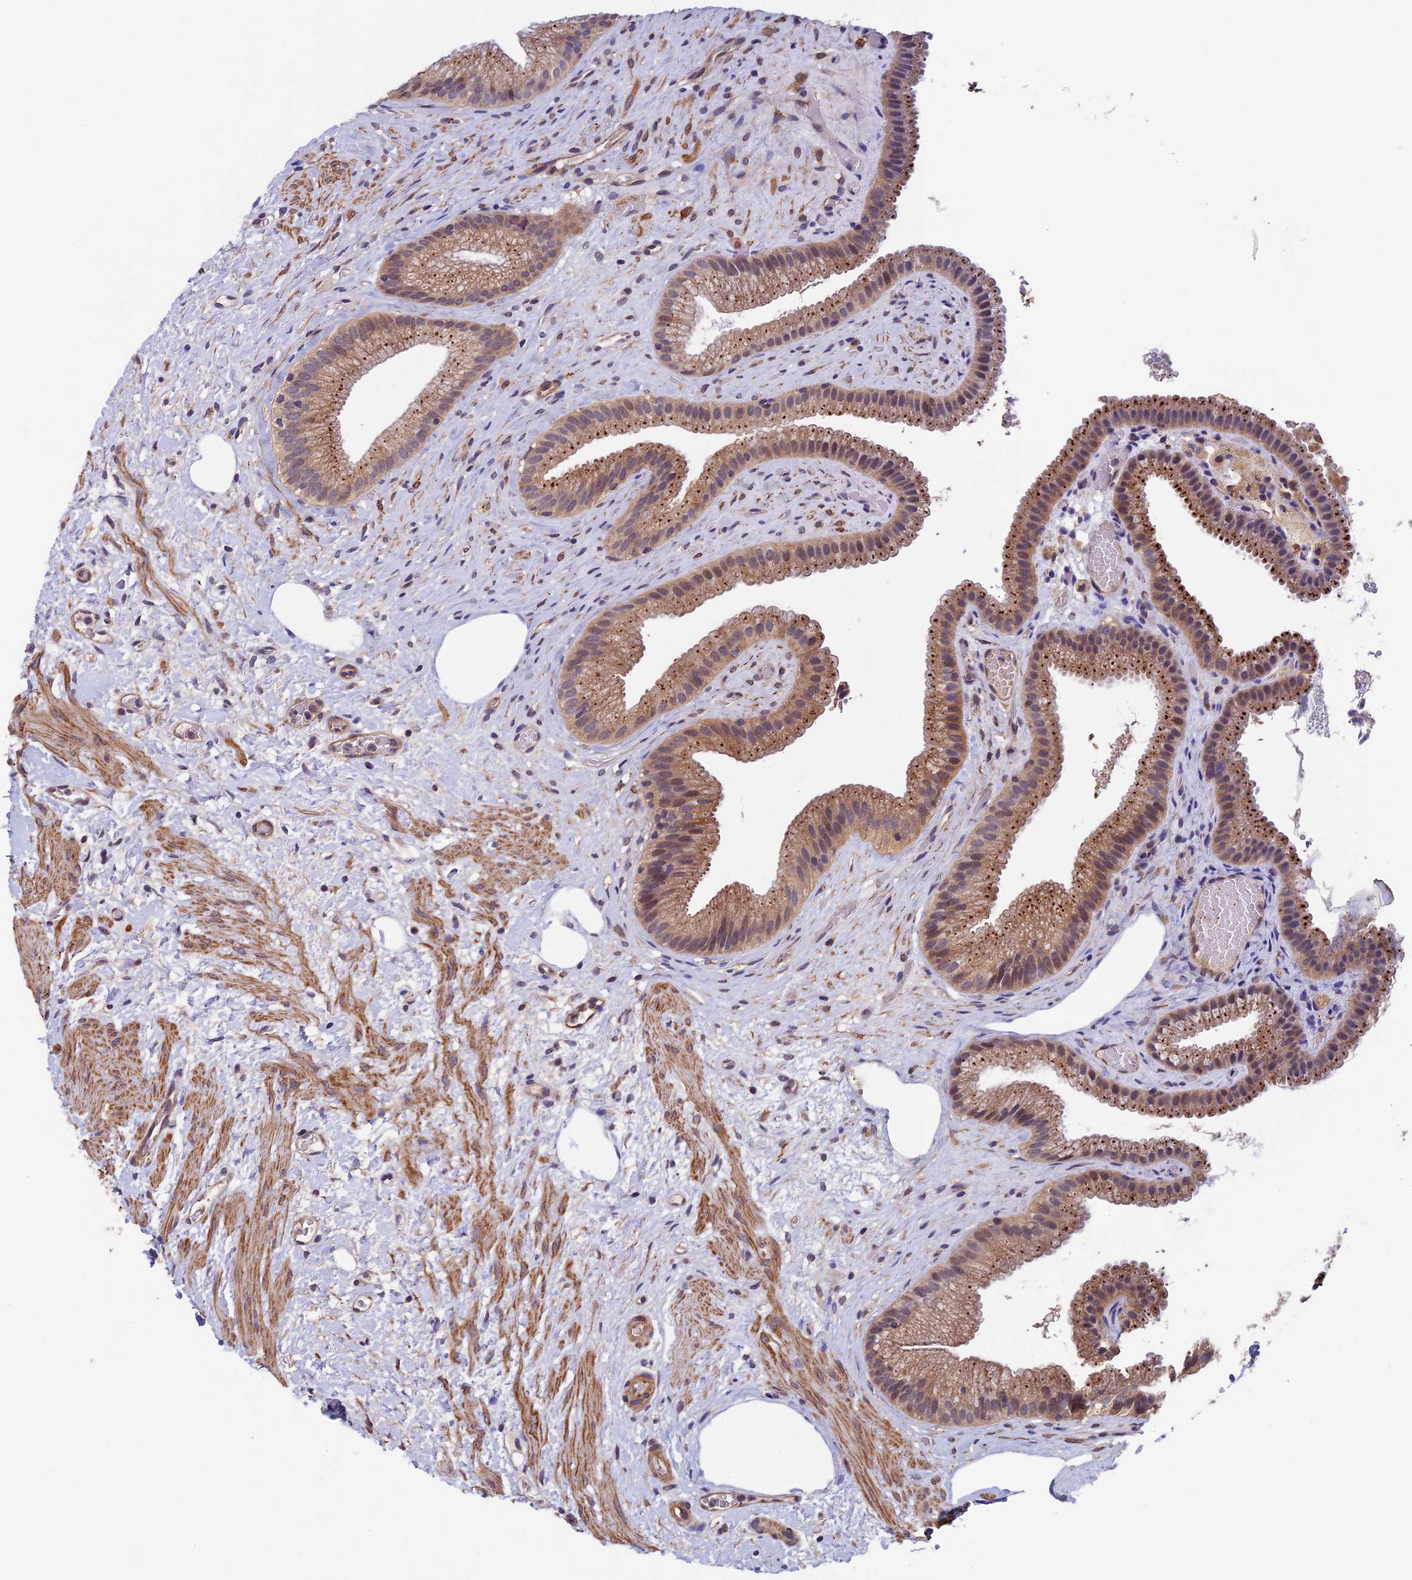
{"staining": {"intensity": "strong", "quantity": ">75%", "location": "cytoplasmic/membranous"}, "tissue": "gallbladder", "cell_type": "Glandular cells", "image_type": "normal", "snomed": [{"axis": "morphology", "description": "Normal tissue, NOS"}, {"axis": "morphology", "description": "Inflammation, NOS"}, {"axis": "topography", "description": "Gallbladder"}], "caption": "Gallbladder stained with IHC exhibits strong cytoplasmic/membranous positivity in about >75% of glandular cells. Using DAB (brown) and hematoxylin (blue) stains, captured at high magnification using brightfield microscopy.", "gene": "SLC9A5", "patient": {"sex": "male", "age": 51}}